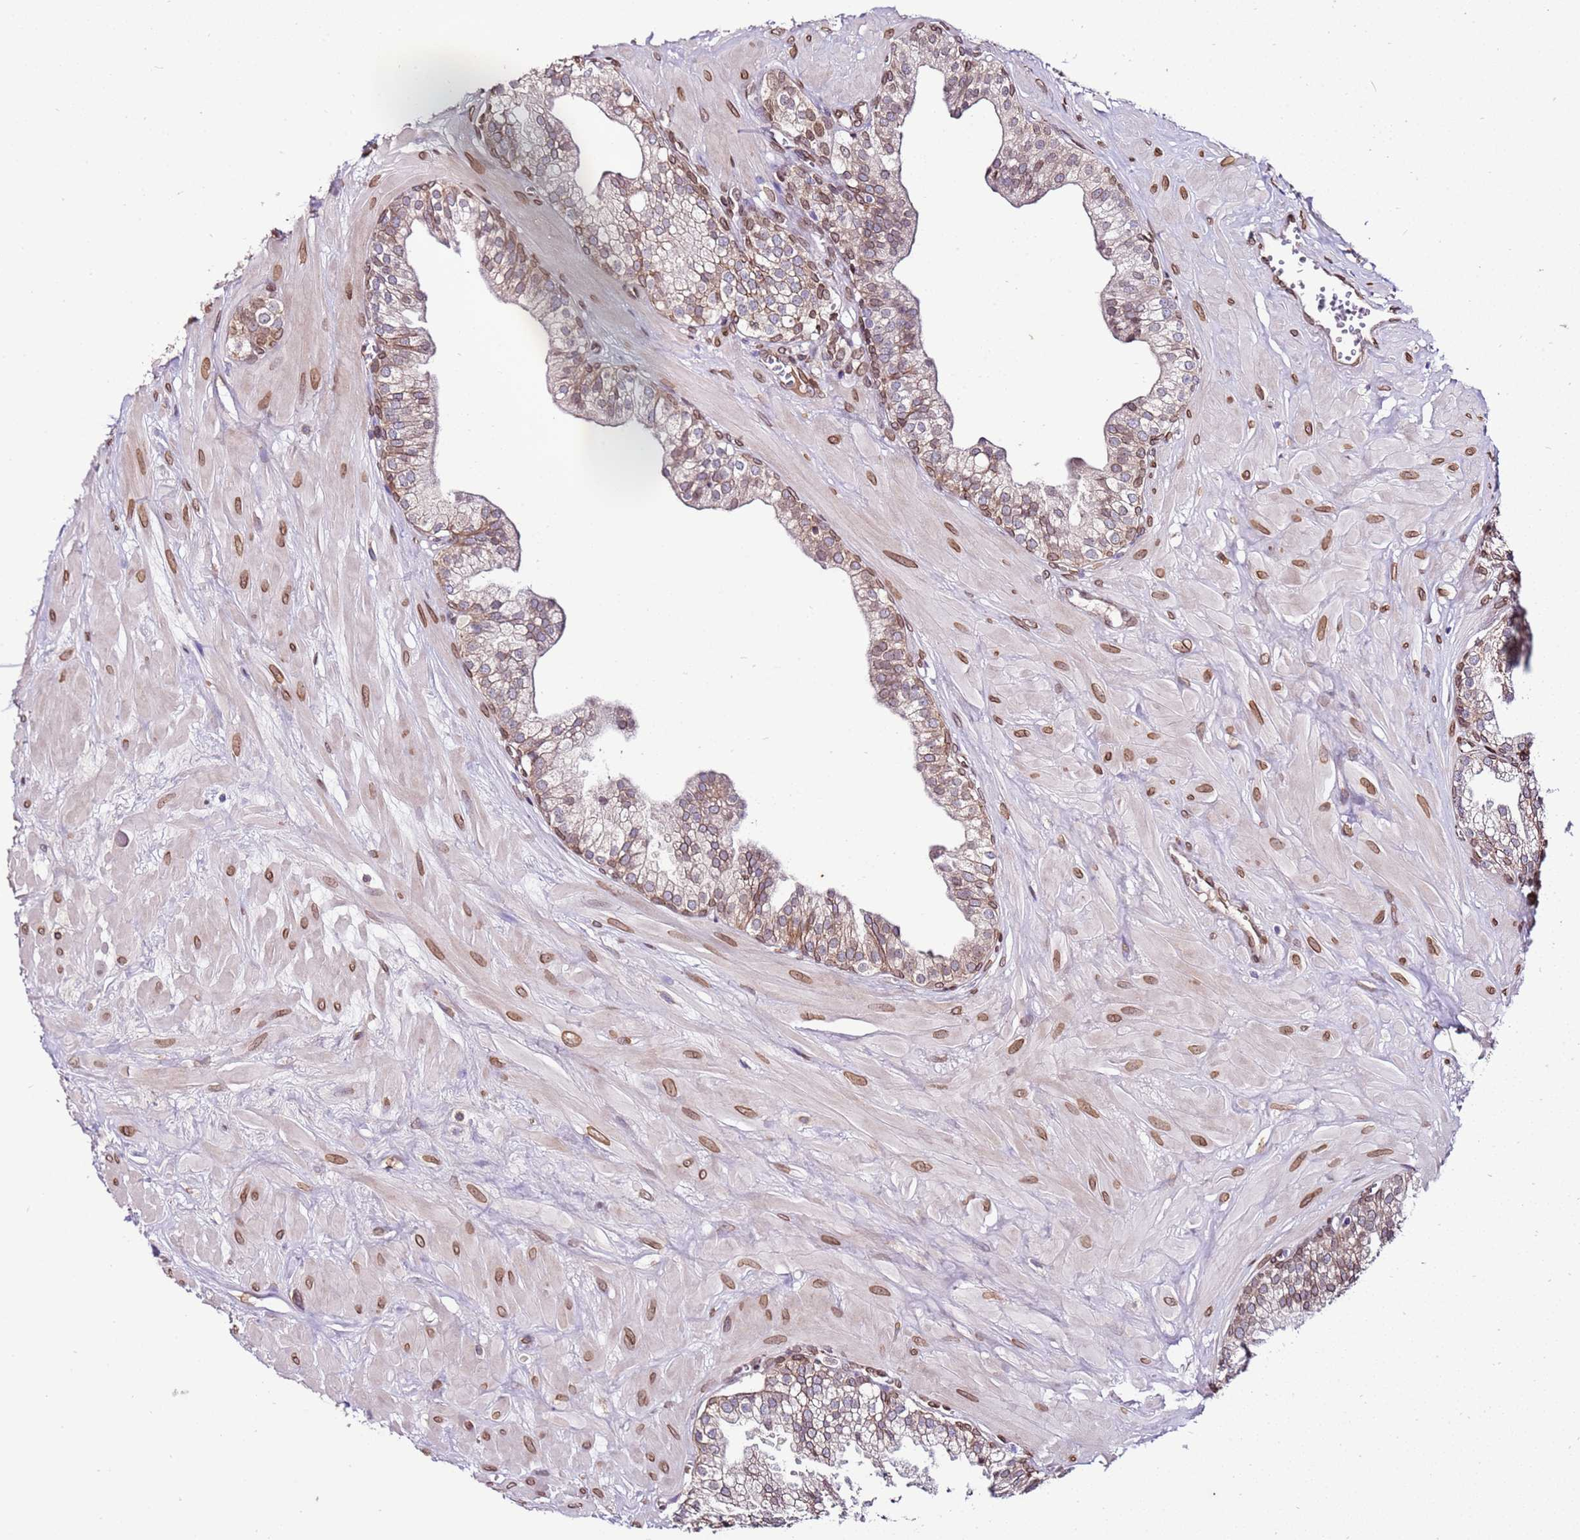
{"staining": {"intensity": "moderate", "quantity": ">75%", "location": "cytoplasmic/membranous,nuclear"}, "tissue": "prostate", "cell_type": "Glandular cells", "image_type": "normal", "snomed": [{"axis": "morphology", "description": "Normal tissue, NOS"}, {"axis": "topography", "description": "Prostate"}, {"axis": "topography", "description": "Peripheral nerve tissue"}], "caption": "Immunohistochemical staining of unremarkable human prostate displays >75% levels of moderate cytoplasmic/membranous,nuclear protein expression in about >75% of glandular cells. Nuclei are stained in blue.", "gene": "TMEM47", "patient": {"sex": "male", "age": 55}}